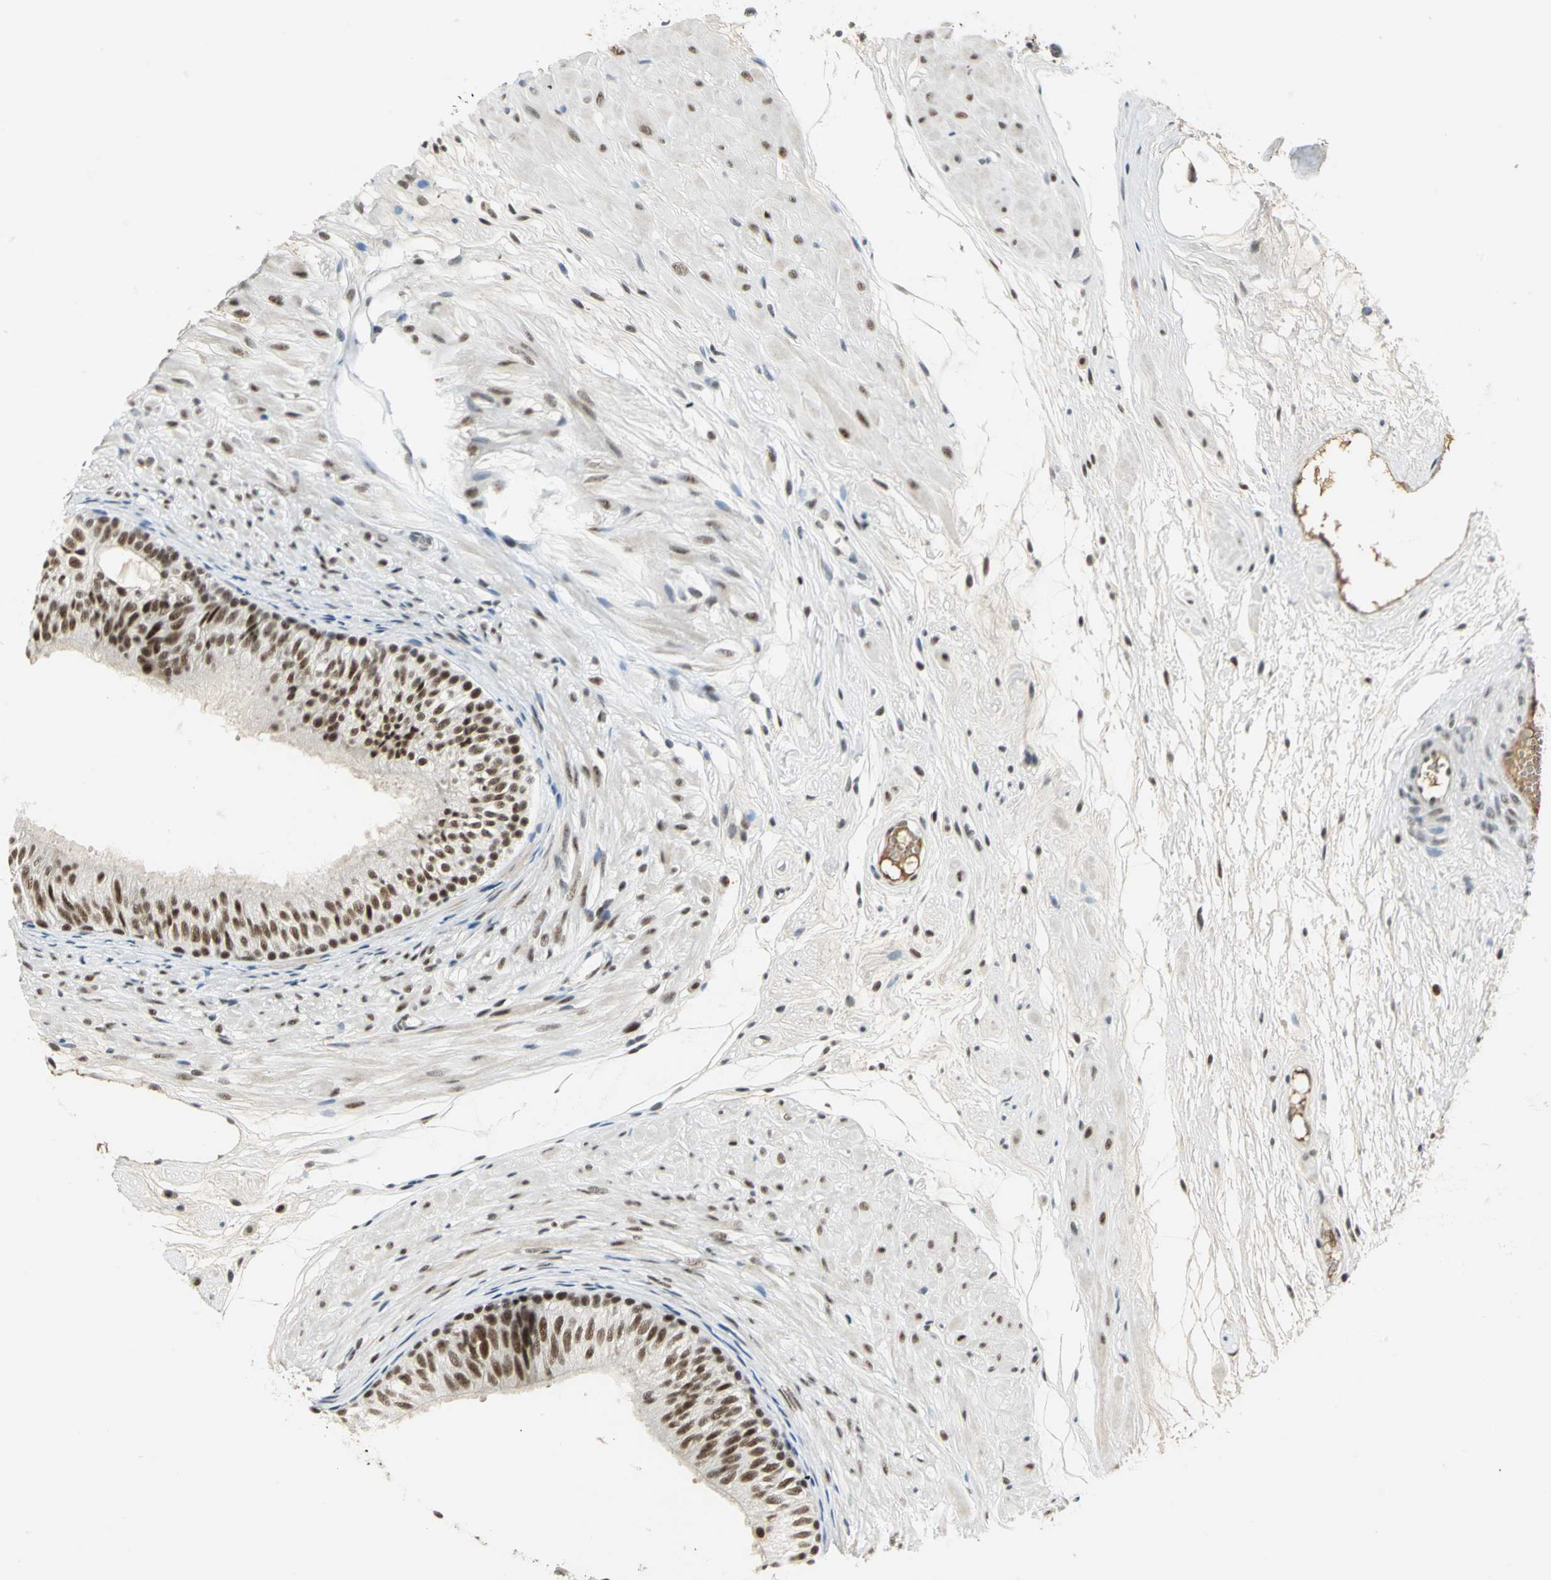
{"staining": {"intensity": "moderate", "quantity": ">75%", "location": "nuclear"}, "tissue": "epididymis", "cell_type": "Glandular cells", "image_type": "normal", "snomed": [{"axis": "morphology", "description": "Normal tissue, NOS"}, {"axis": "morphology", "description": "Atrophy, NOS"}, {"axis": "topography", "description": "Testis"}, {"axis": "topography", "description": "Epididymis"}], "caption": "This micrograph shows normal epididymis stained with immunohistochemistry to label a protein in brown. The nuclear of glandular cells show moderate positivity for the protein. Nuclei are counter-stained blue.", "gene": "CCNT1", "patient": {"sex": "male", "age": 18}}